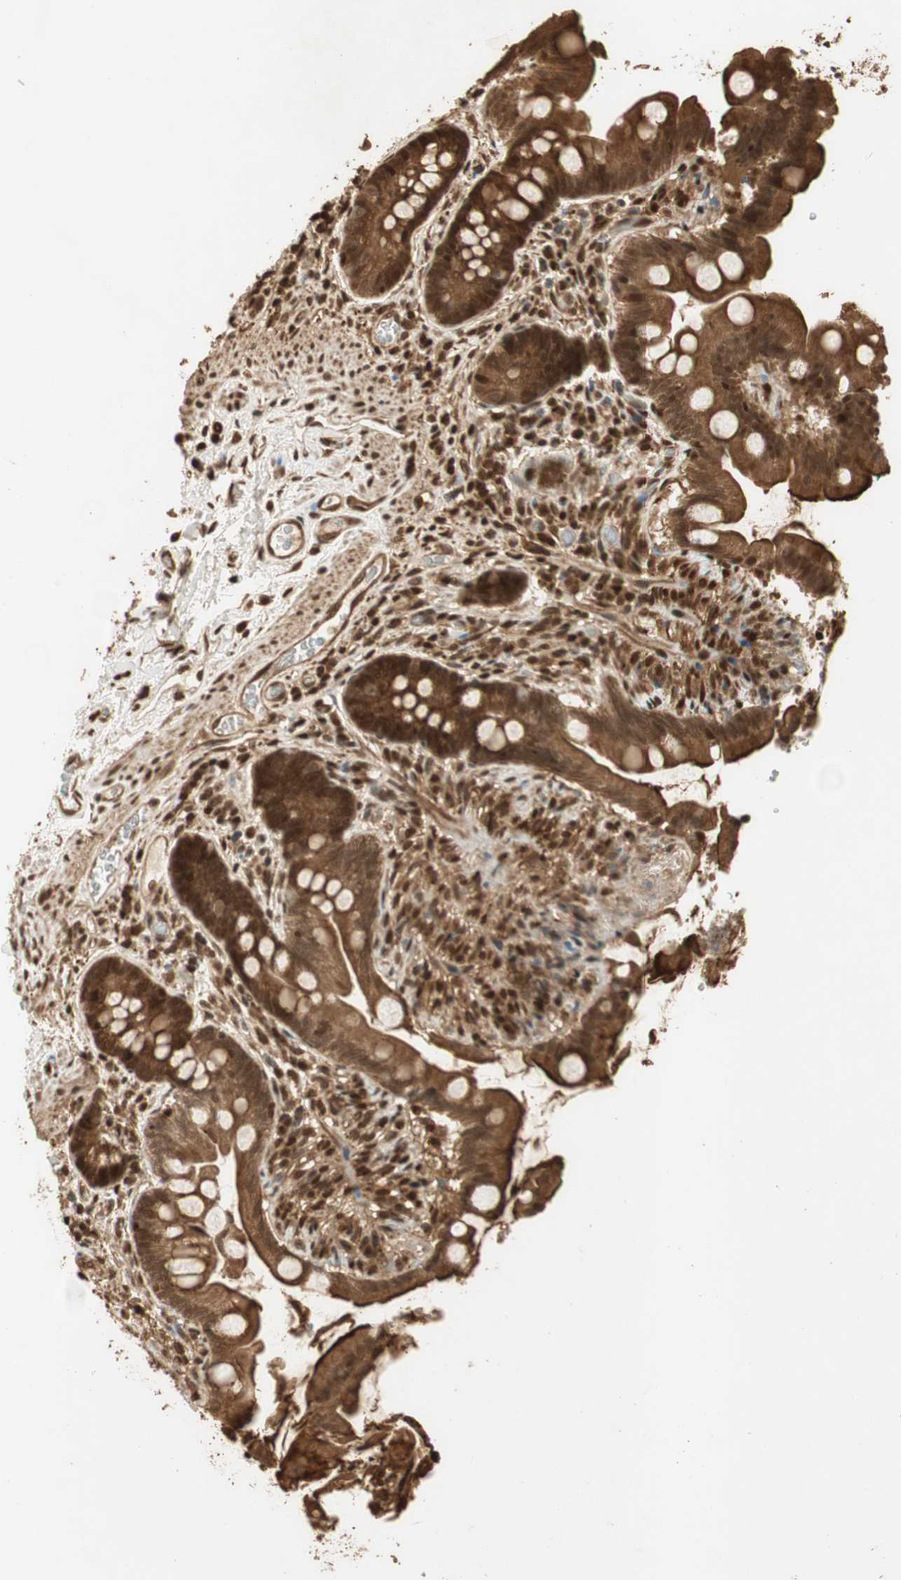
{"staining": {"intensity": "strong", "quantity": ">75%", "location": "cytoplasmic/membranous,nuclear"}, "tissue": "small intestine", "cell_type": "Glandular cells", "image_type": "normal", "snomed": [{"axis": "morphology", "description": "Normal tissue, NOS"}, {"axis": "topography", "description": "Small intestine"}], "caption": "IHC (DAB) staining of normal human small intestine displays strong cytoplasmic/membranous,nuclear protein staining in about >75% of glandular cells.", "gene": "RPA3", "patient": {"sex": "female", "age": 56}}